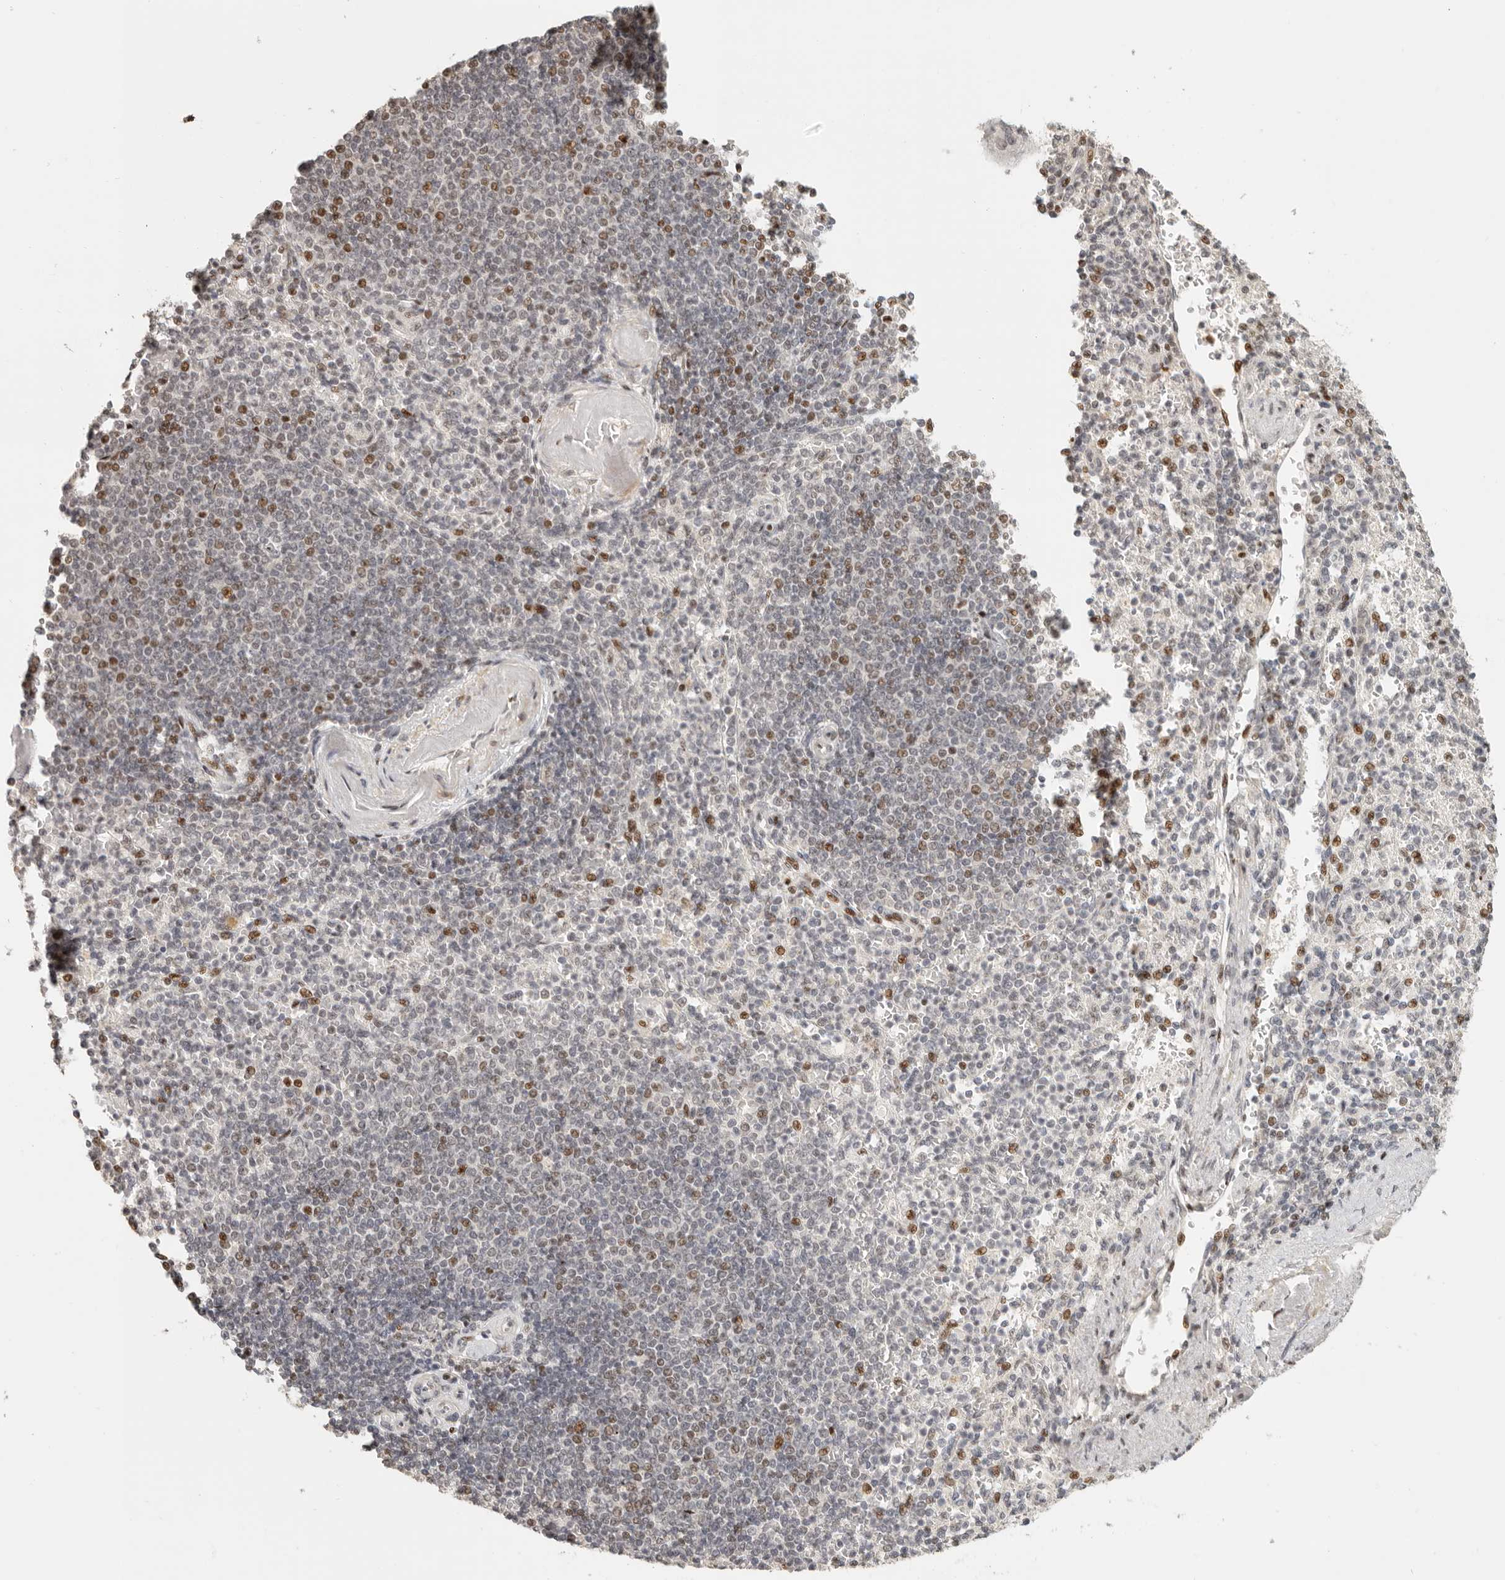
{"staining": {"intensity": "moderate", "quantity": "<25%", "location": "nuclear"}, "tissue": "spleen", "cell_type": "Cells in red pulp", "image_type": "normal", "snomed": [{"axis": "morphology", "description": "Normal tissue, NOS"}, {"axis": "topography", "description": "Spleen"}], "caption": "High-magnification brightfield microscopy of normal spleen stained with DAB (brown) and counterstained with hematoxylin (blue). cells in red pulp exhibit moderate nuclear positivity is appreciated in about<25% of cells.", "gene": "GPBP1L1", "patient": {"sex": "female", "age": 74}}